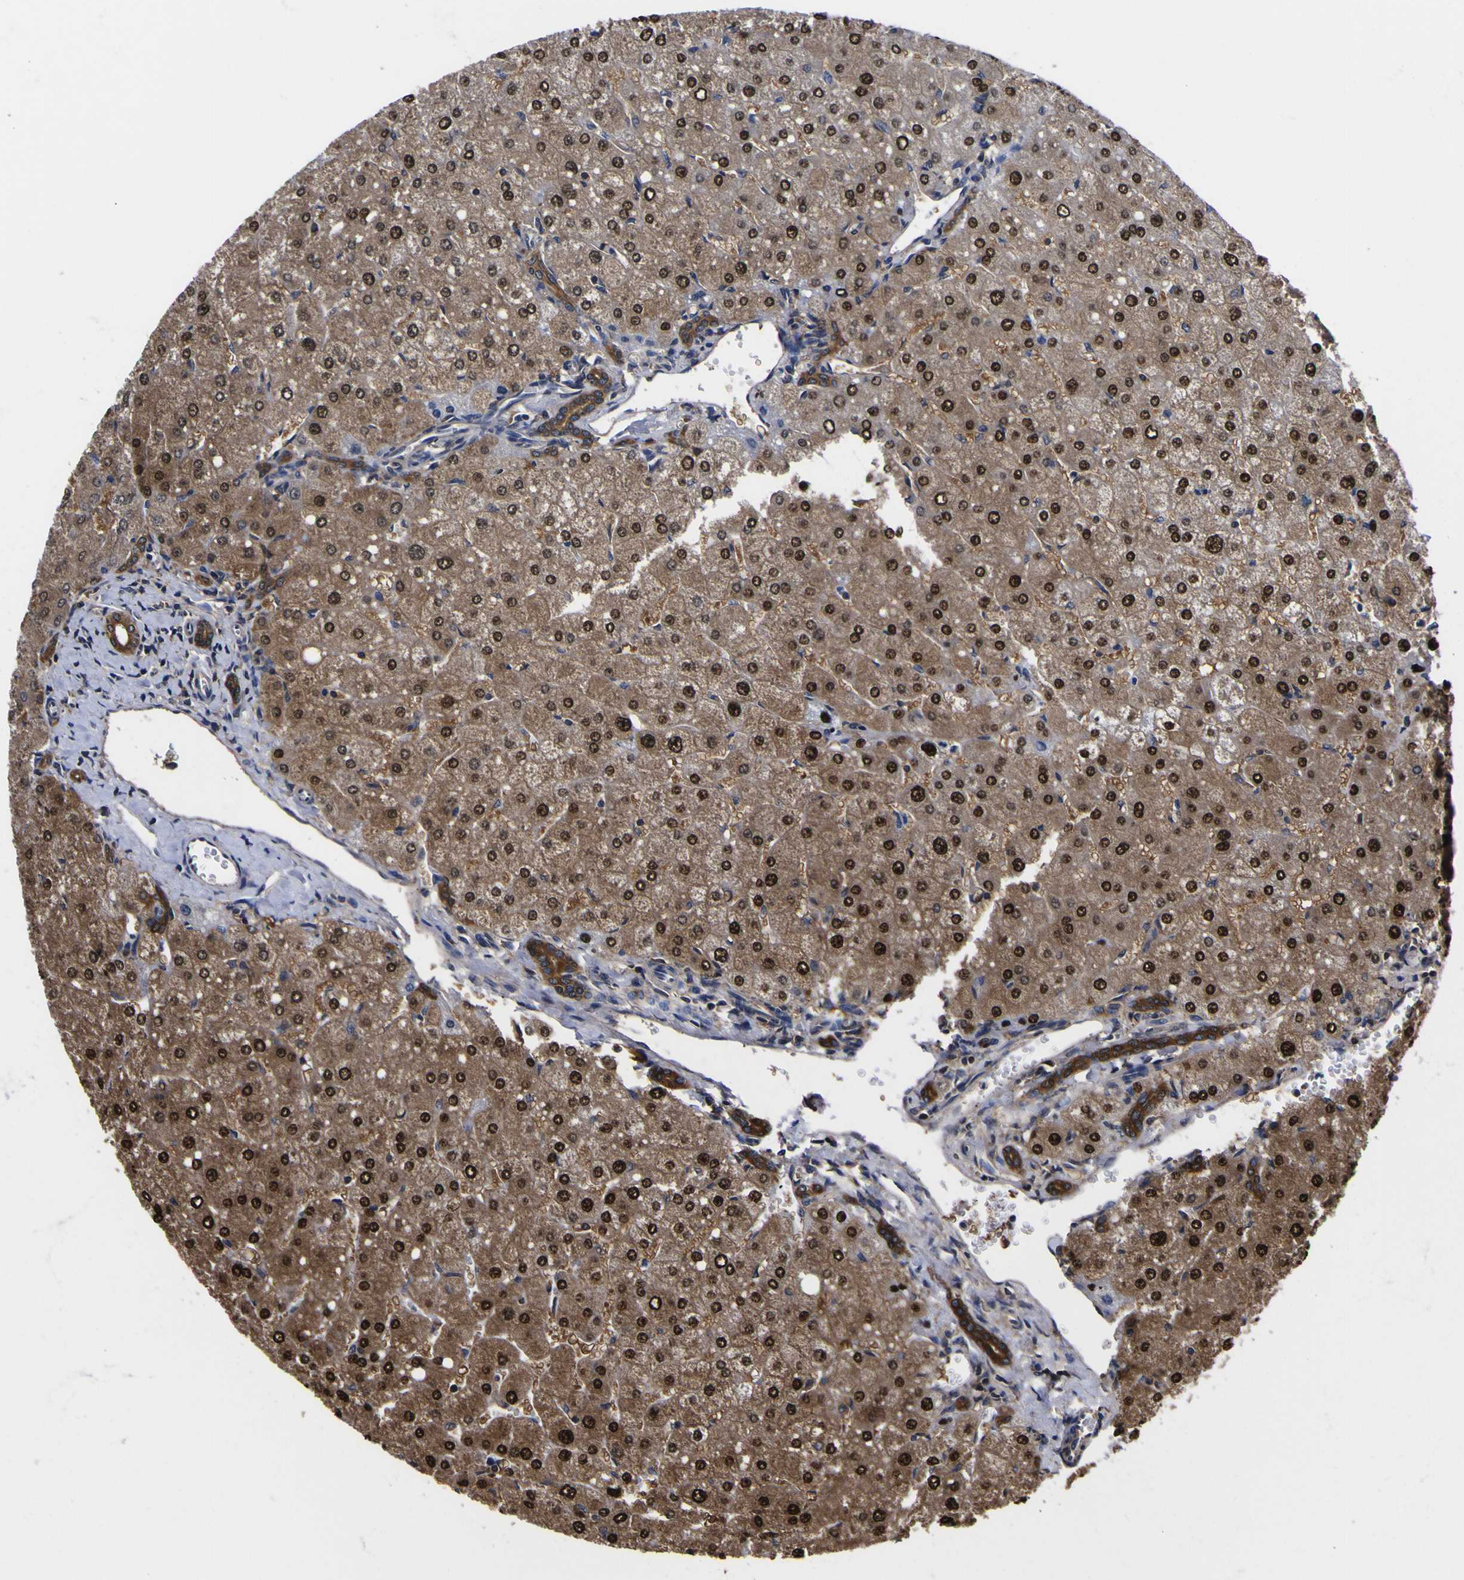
{"staining": {"intensity": "moderate", "quantity": ">75%", "location": "cytoplasmic/membranous"}, "tissue": "liver", "cell_type": "Cholangiocytes", "image_type": "normal", "snomed": [{"axis": "morphology", "description": "Normal tissue, NOS"}, {"axis": "topography", "description": "Liver"}], "caption": "Liver stained with a brown dye displays moderate cytoplasmic/membranous positive staining in approximately >75% of cholangiocytes.", "gene": "FAM110B", "patient": {"sex": "male", "age": 55}}